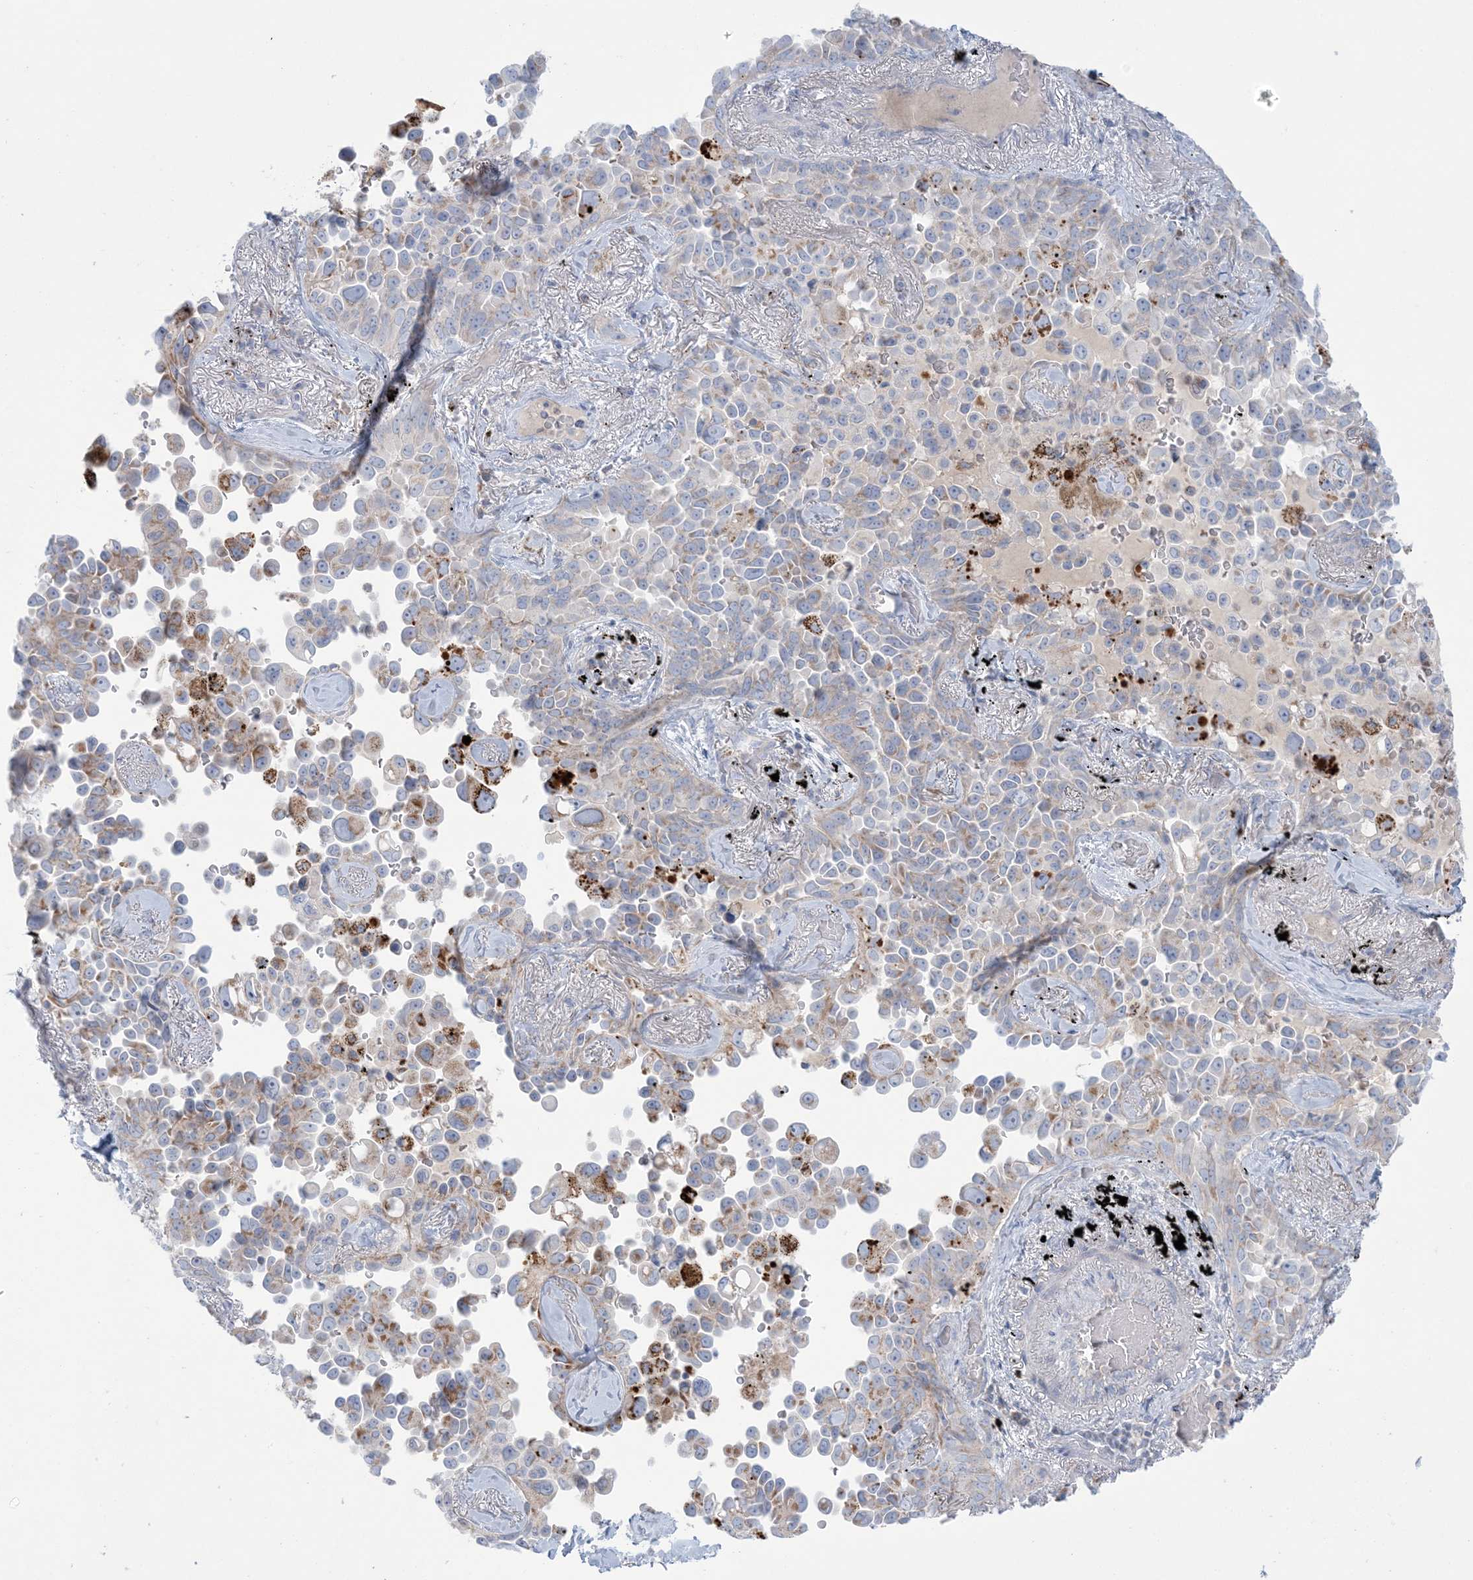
{"staining": {"intensity": "moderate", "quantity": "<25%", "location": "cytoplasmic/membranous"}, "tissue": "lung cancer", "cell_type": "Tumor cells", "image_type": "cancer", "snomed": [{"axis": "morphology", "description": "Adenocarcinoma, NOS"}, {"axis": "topography", "description": "Lung"}], "caption": "An immunohistochemistry (IHC) micrograph of tumor tissue is shown. Protein staining in brown shows moderate cytoplasmic/membranous positivity in lung cancer (adenocarcinoma) within tumor cells.", "gene": "KCTD6", "patient": {"sex": "female", "age": 67}}